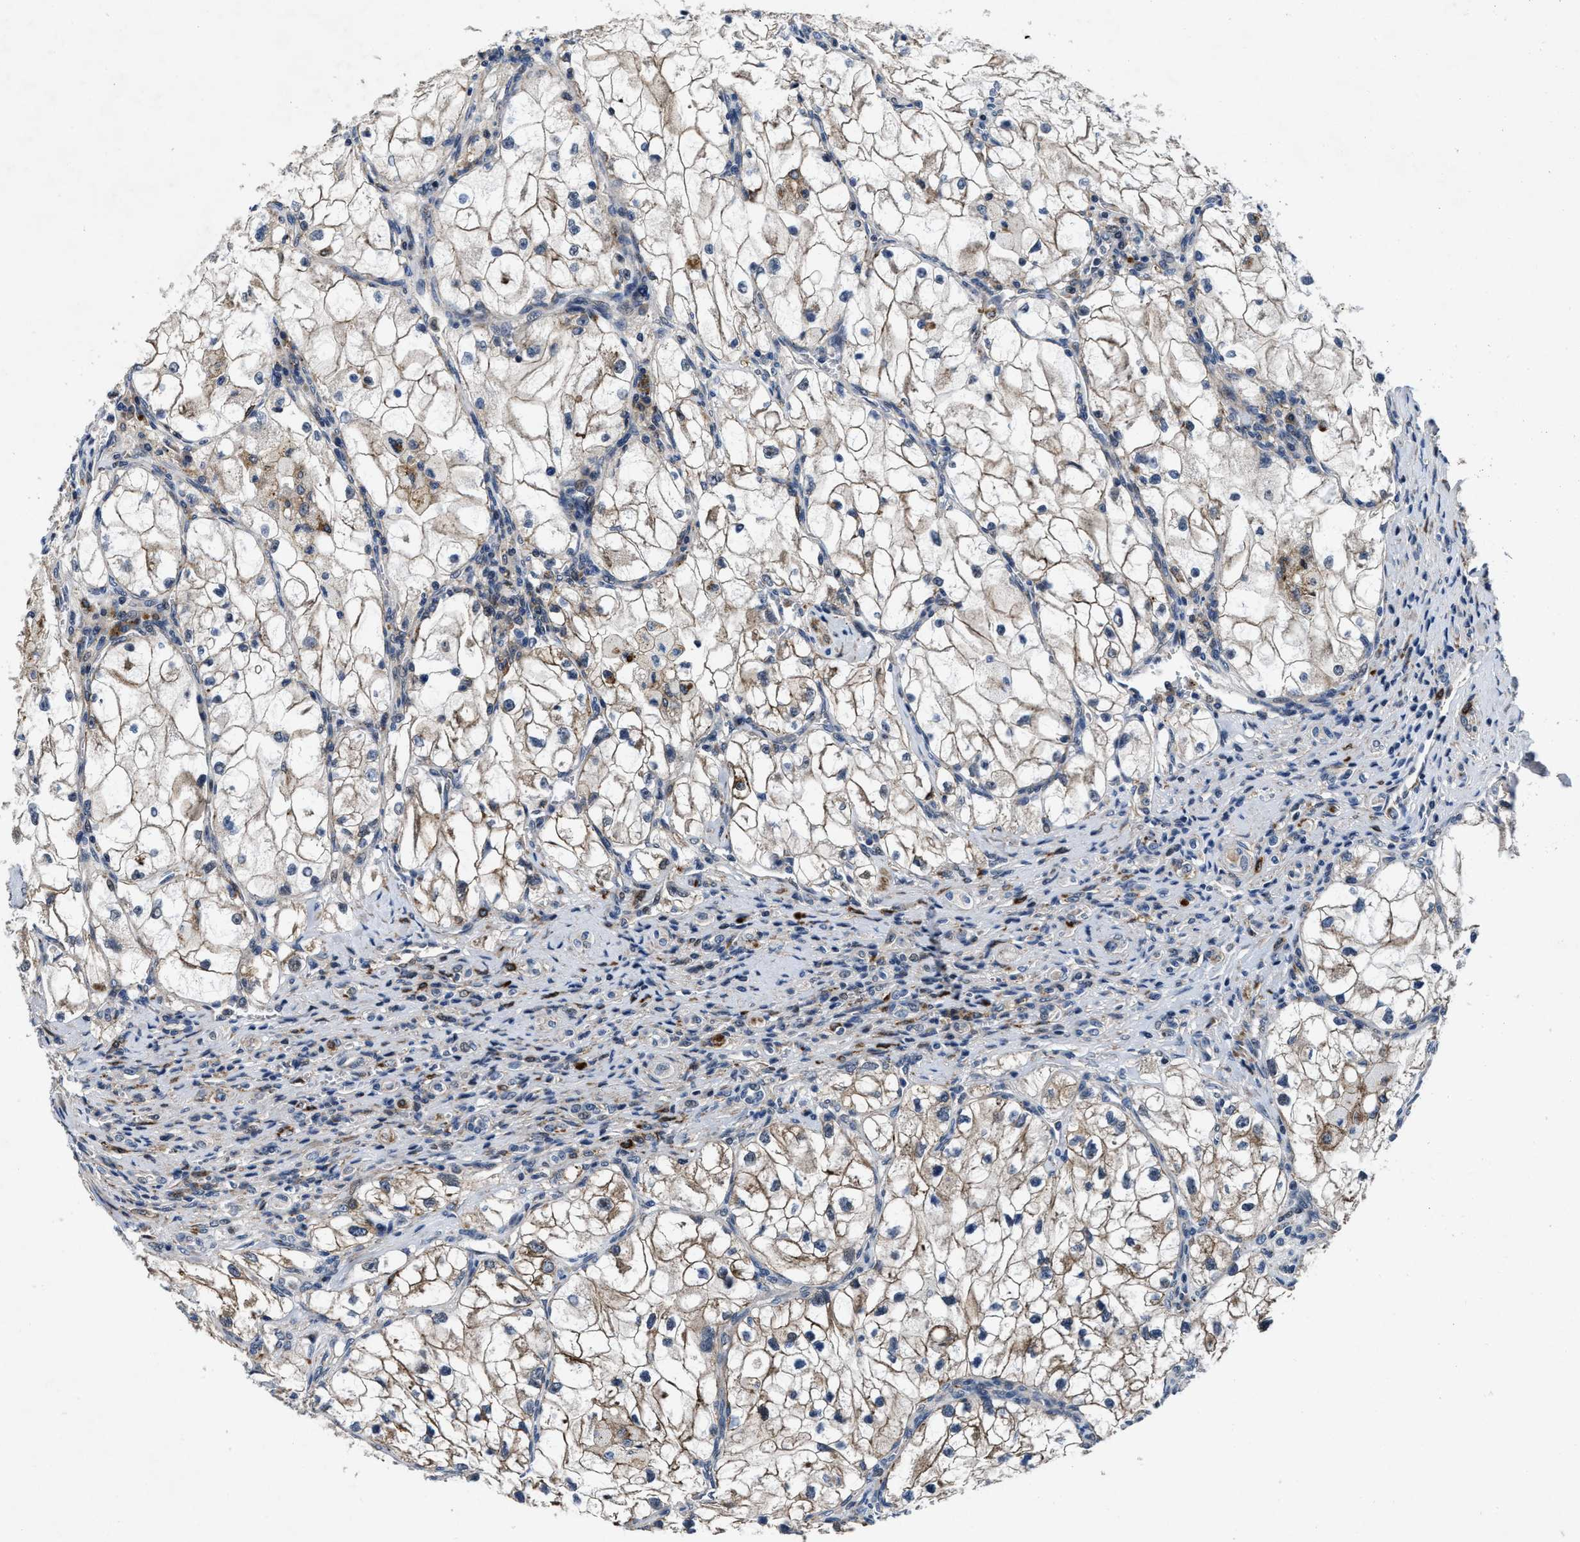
{"staining": {"intensity": "weak", "quantity": ">75%", "location": "cytoplasmic/membranous"}, "tissue": "renal cancer", "cell_type": "Tumor cells", "image_type": "cancer", "snomed": [{"axis": "morphology", "description": "Adenocarcinoma, NOS"}, {"axis": "topography", "description": "Kidney"}], "caption": "A brown stain highlights weak cytoplasmic/membranous positivity of a protein in adenocarcinoma (renal) tumor cells.", "gene": "C2orf66", "patient": {"sex": "female", "age": 70}}